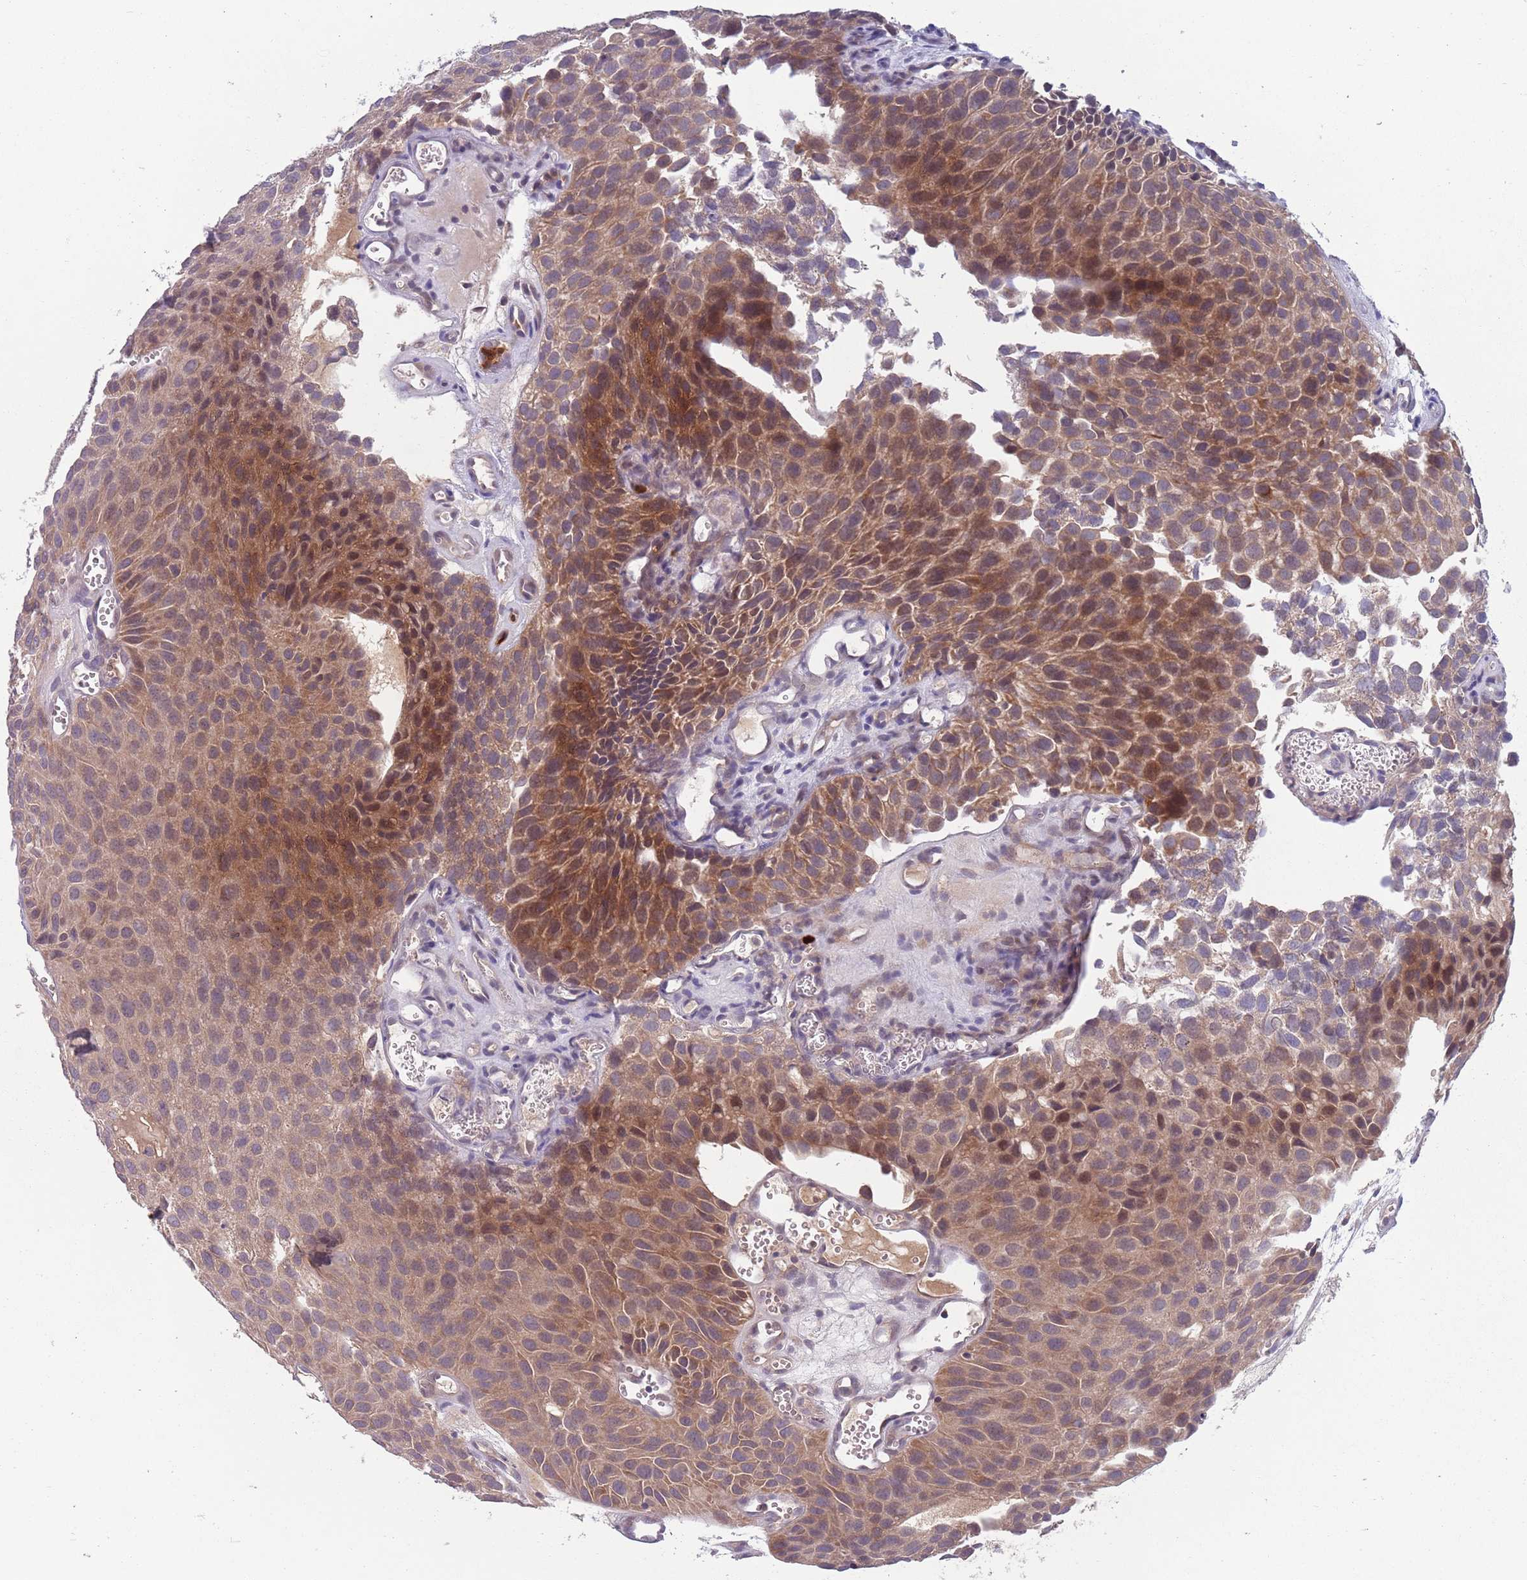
{"staining": {"intensity": "moderate", "quantity": "25%-75%", "location": "cytoplasmic/membranous"}, "tissue": "urothelial cancer", "cell_type": "Tumor cells", "image_type": "cancer", "snomed": [{"axis": "morphology", "description": "Urothelial carcinoma, Low grade"}, {"axis": "topography", "description": "Urinary bladder"}], "caption": "IHC of human urothelial carcinoma (low-grade) displays medium levels of moderate cytoplasmic/membranous positivity in about 25%-75% of tumor cells. (DAB = brown stain, brightfield microscopy at high magnification).", "gene": "TYW1", "patient": {"sex": "male", "age": 88}}